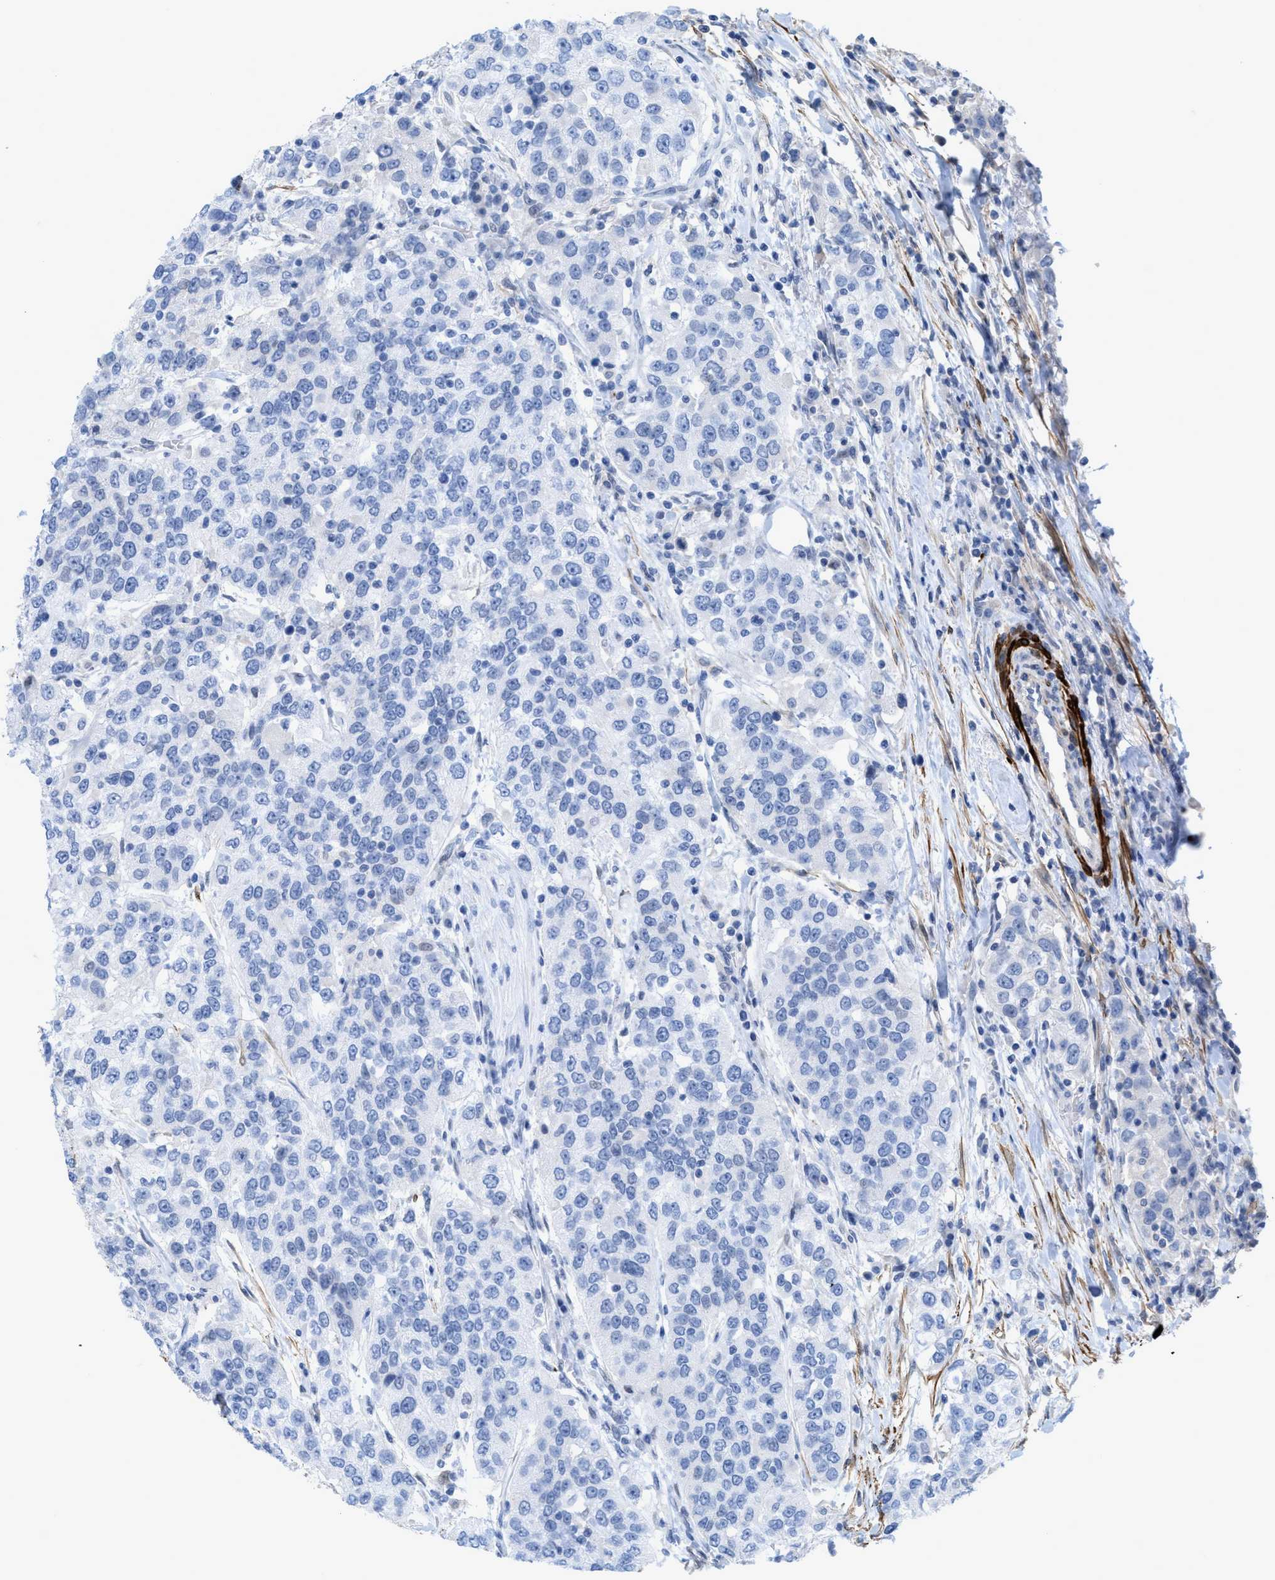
{"staining": {"intensity": "negative", "quantity": "none", "location": "none"}, "tissue": "urothelial cancer", "cell_type": "Tumor cells", "image_type": "cancer", "snomed": [{"axis": "morphology", "description": "Urothelial carcinoma, High grade"}, {"axis": "topography", "description": "Urinary bladder"}], "caption": "The micrograph exhibits no significant positivity in tumor cells of high-grade urothelial carcinoma.", "gene": "TAGLN", "patient": {"sex": "female", "age": 80}}